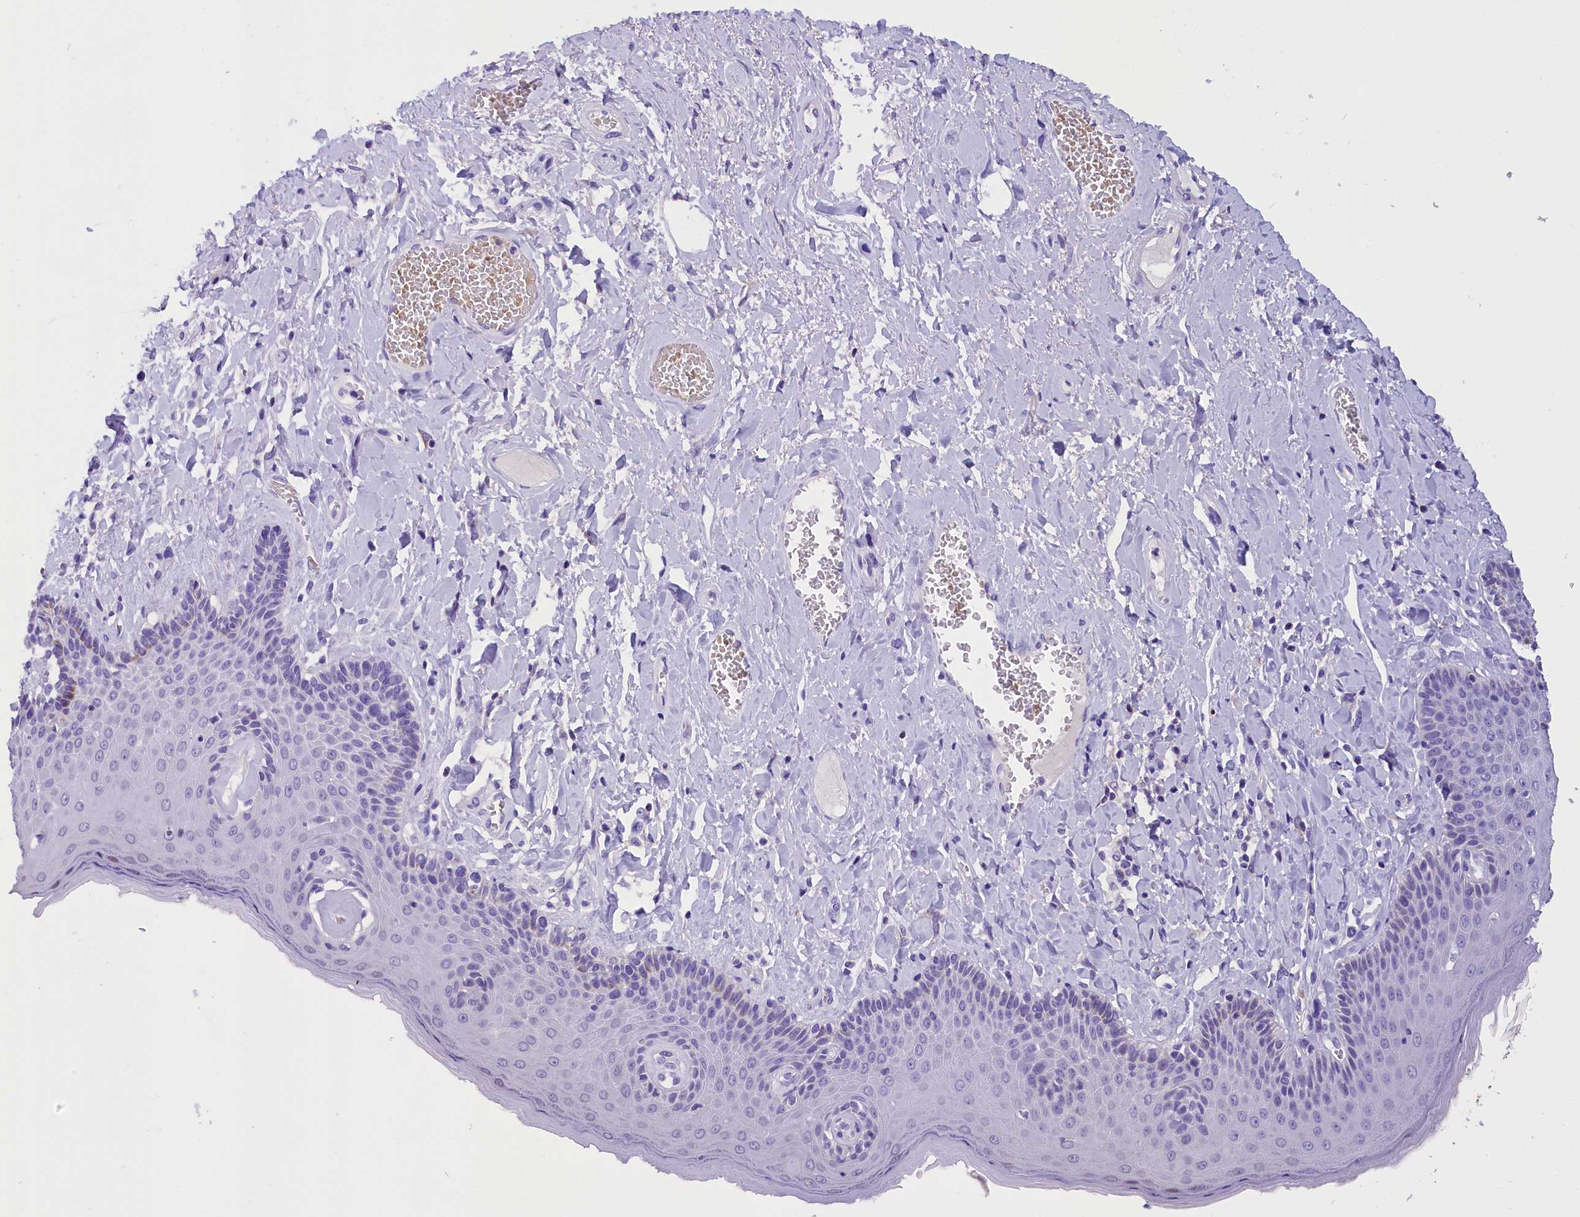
{"staining": {"intensity": "negative", "quantity": "none", "location": "none"}, "tissue": "skin", "cell_type": "Epidermal cells", "image_type": "normal", "snomed": [{"axis": "morphology", "description": "Normal tissue, NOS"}, {"axis": "topography", "description": "Anal"}], "caption": "Immunohistochemistry micrograph of normal human skin stained for a protein (brown), which displays no staining in epidermal cells.", "gene": "ABAT", "patient": {"sex": "male", "age": 69}}